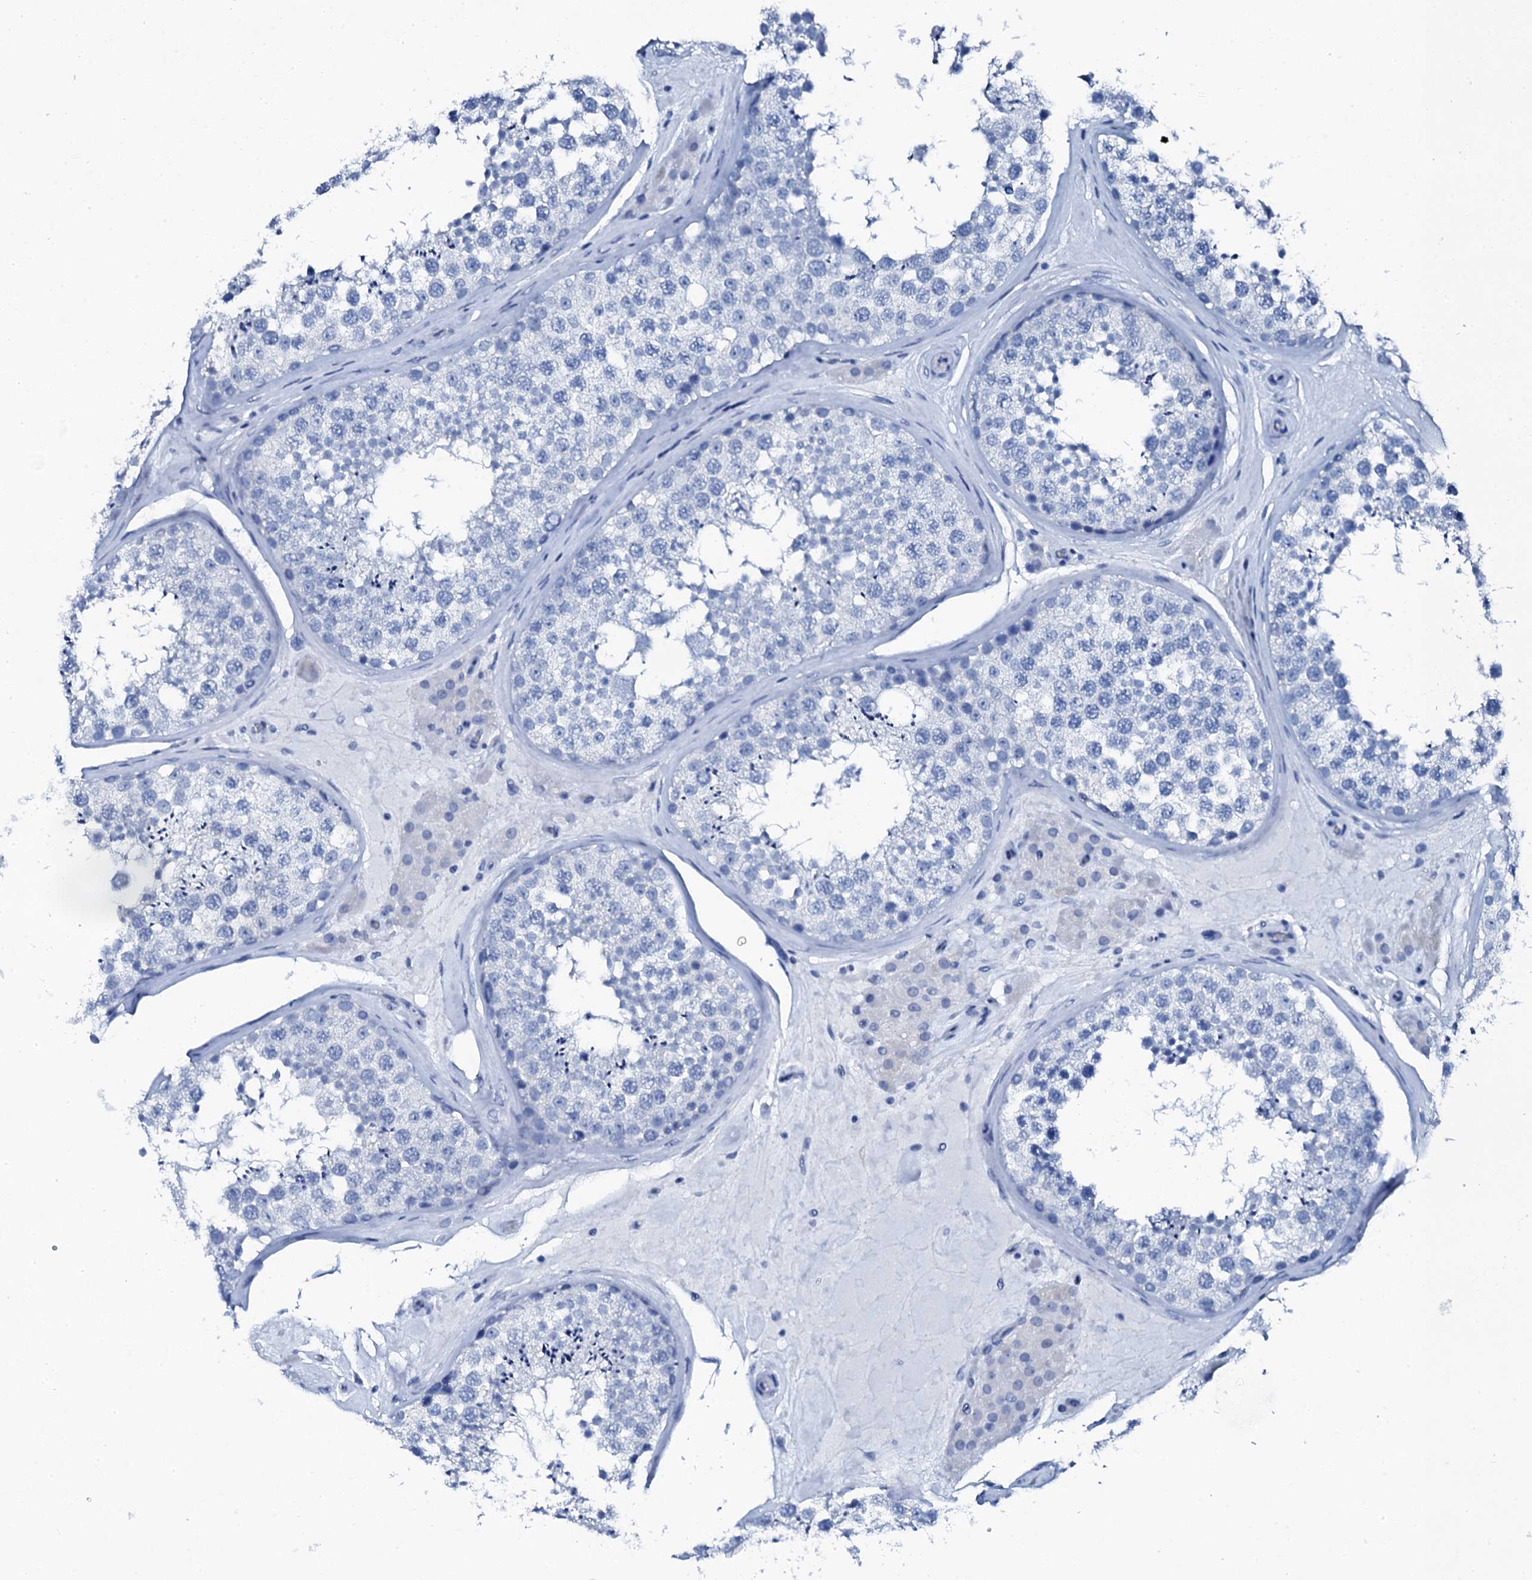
{"staining": {"intensity": "negative", "quantity": "none", "location": "none"}, "tissue": "testis", "cell_type": "Cells in seminiferous ducts", "image_type": "normal", "snomed": [{"axis": "morphology", "description": "Normal tissue, NOS"}, {"axis": "topography", "description": "Testis"}], "caption": "Immunohistochemistry (IHC) micrograph of unremarkable human testis stained for a protein (brown), which displays no expression in cells in seminiferous ducts.", "gene": "PTH", "patient": {"sex": "male", "age": 46}}